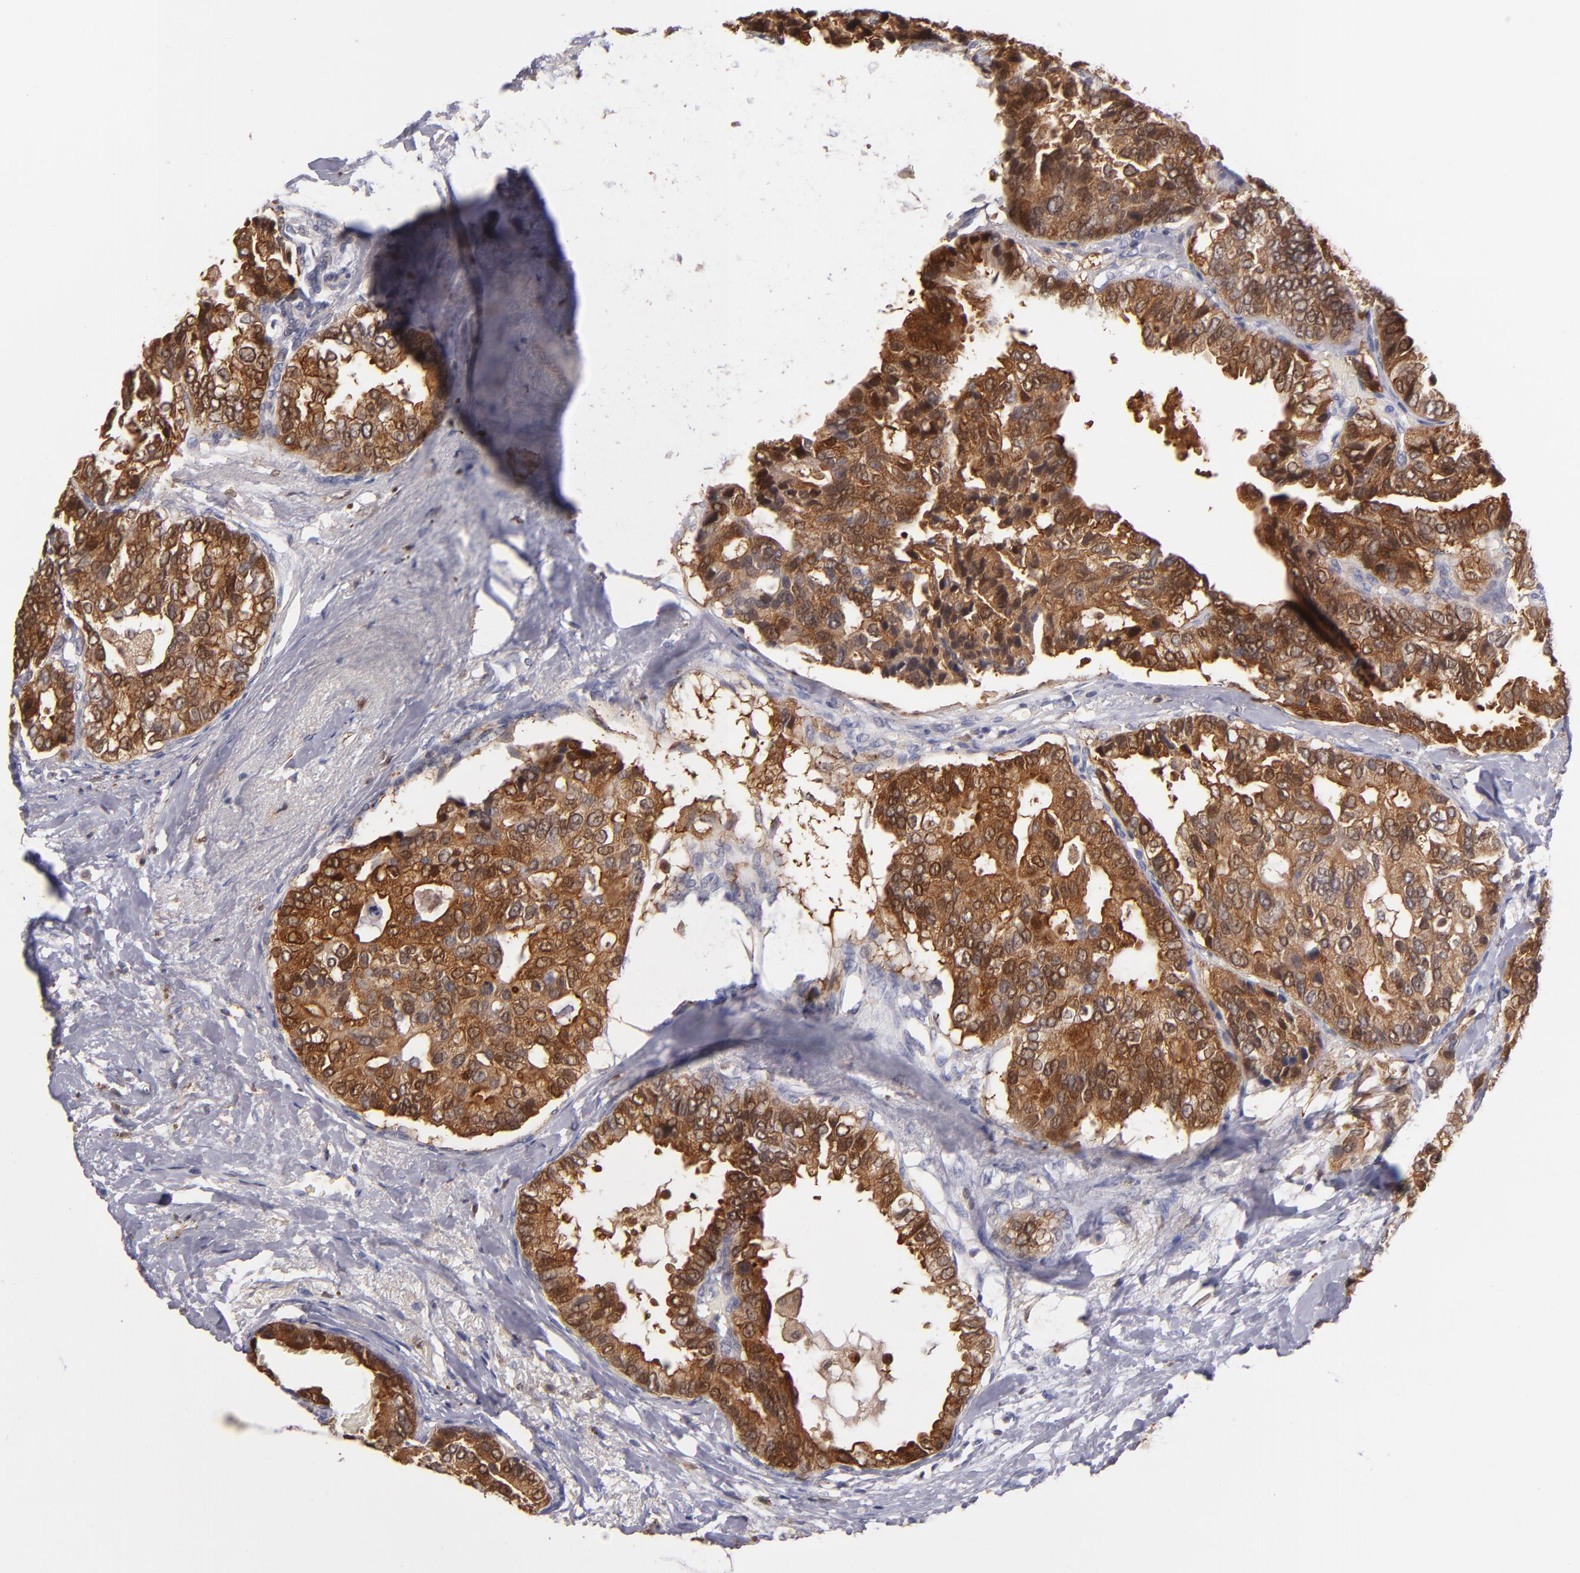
{"staining": {"intensity": "strong", "quantity": ">75%", "location": "cytoplasmic/membranous"}, "tissue": "breast cancer", "cell_type": "Tumor cells", "image_type": "cancer", "snomed": [{"axis": "morphology", "description": "Duct carcinoma"}, {"axis": "topography", "description": "Breast"}], "caption": "Immunohistochemical staining of human breast cancer (invasive ductal carcinoma) displays strong cytoplasmic/membranous protein staining in approximately >75% of tumor cells. Using DAB (3,3'-diaminobenzidine) (brown) and hematoxylin (blue) stains, captured at high magnification using brightfield microscopy.", "gene": "PRKCD", "patient": {"sex": "female", "age": 69}}